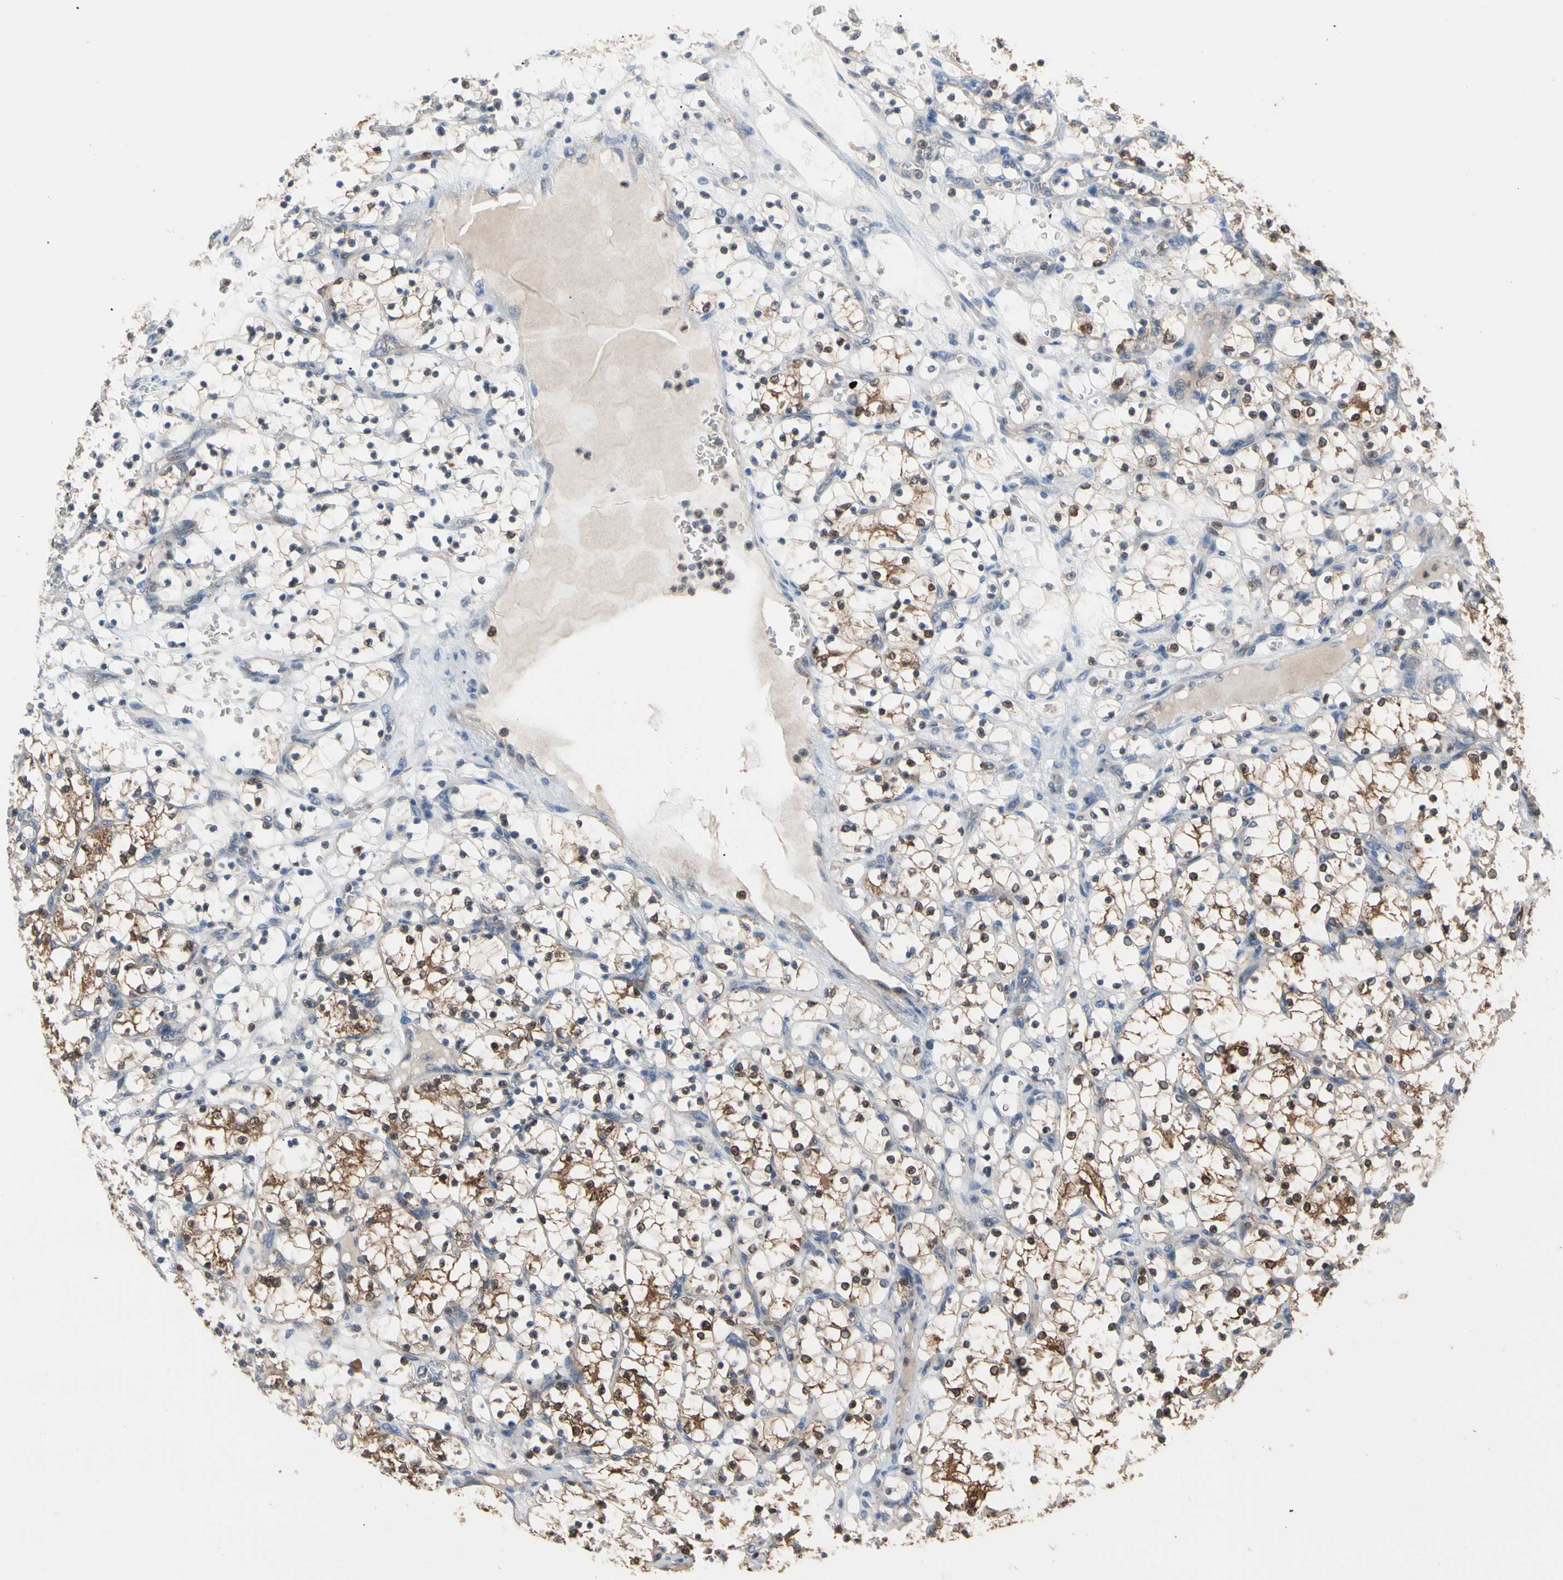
{"staining": {"intensity": "moderate", "quantity": "25%-75%", "location": "cytoplasmic/membranous"}, "tissue": "renal cancer", "cell_type": "Tumor cells", "image_type": "cancer", "snomed": [{"axis": "morphology", "description": "Adenocarcinoma, NOS"}, {"axis": "topography", "description": "Kidney"}], "caption": "Immunohistochemistry staining of renal cancer, which reveals medium levels of moderate cytoplasmic/membranous staining in approximately 25%-75% of tumor cells indicating moderate cytoplasmic/membranous protein expression. The staining was performed using DAB (brown) for protein detection and nuclei were counterstained in hematoxylin (blue).", "gene": "MTHFS", "patient": {"sex": "female", "age": 69}}